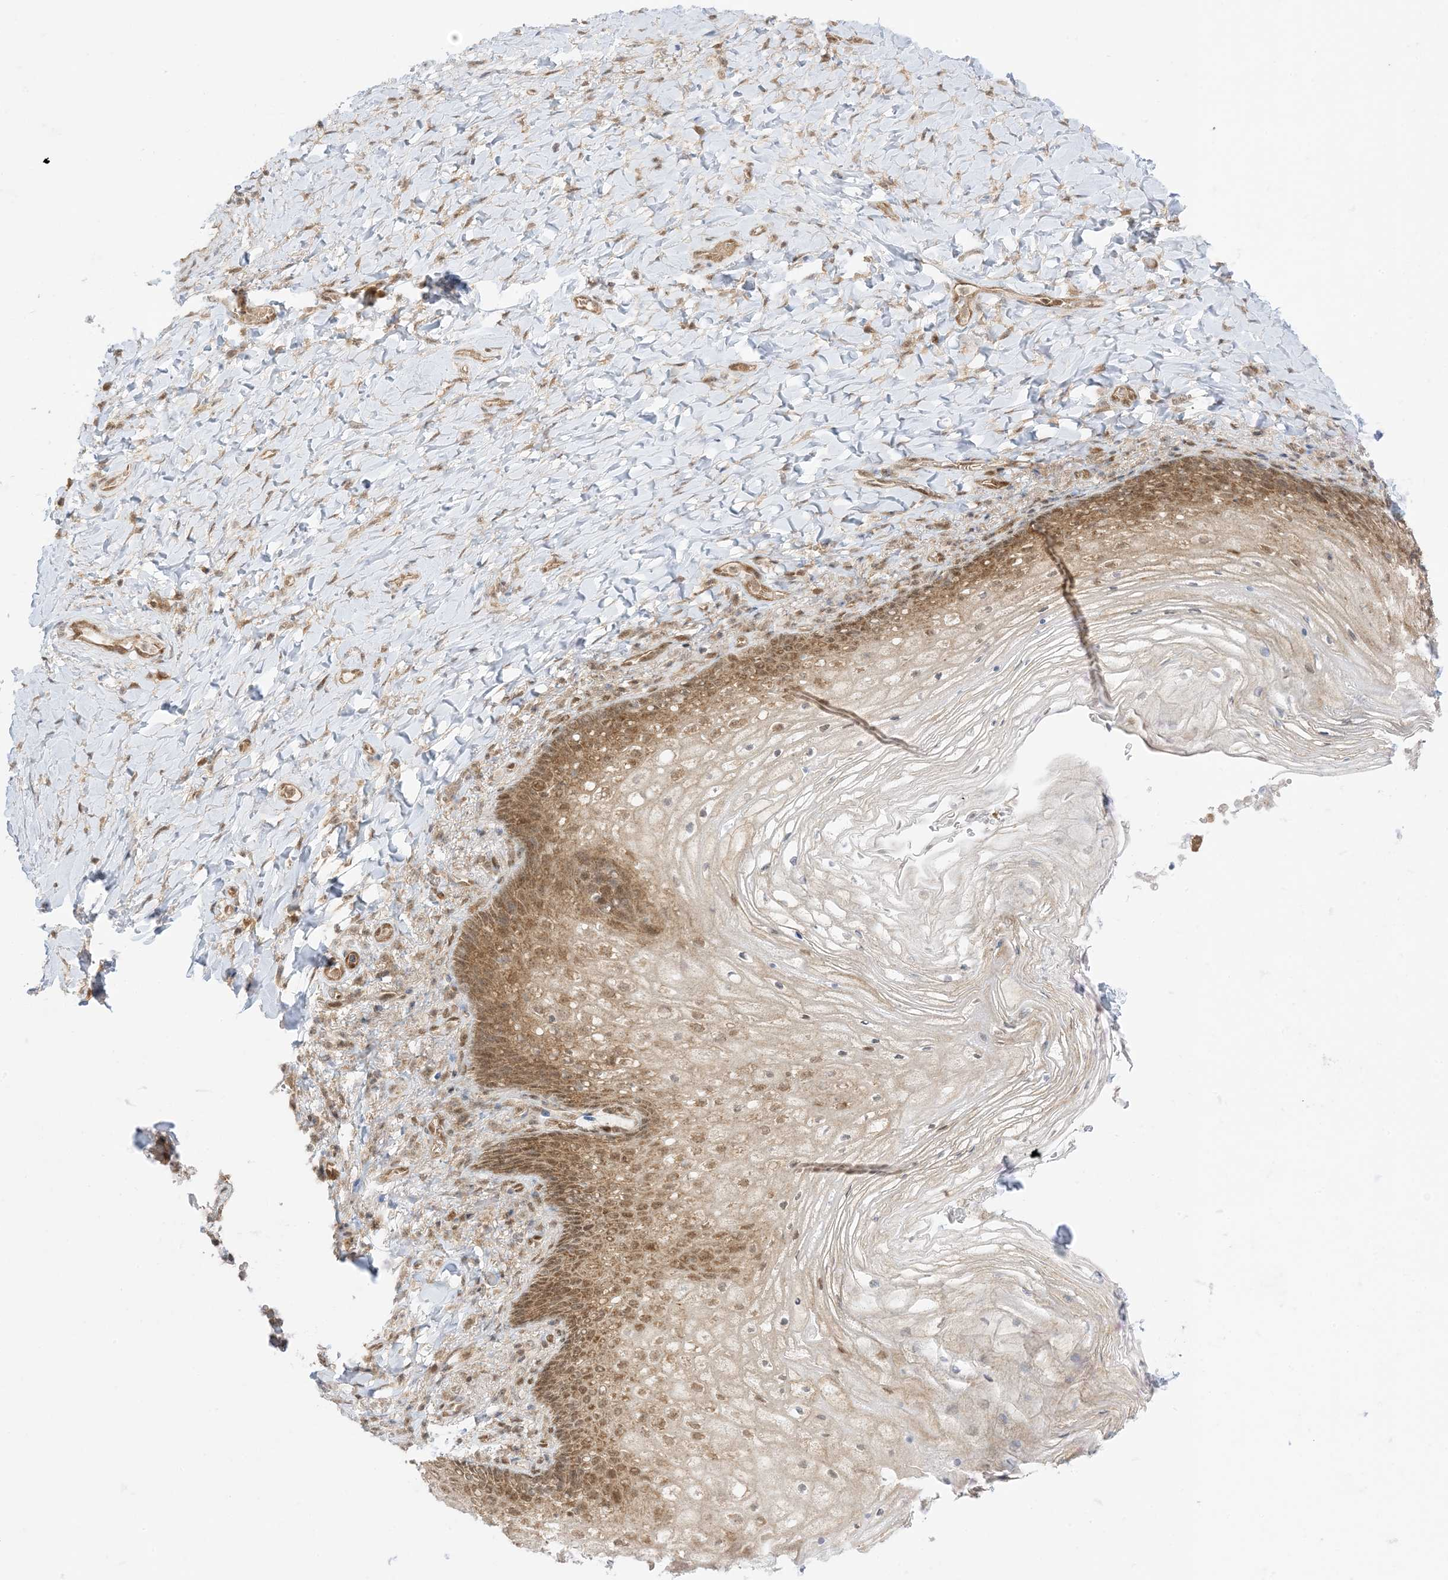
{"staining": {"intensity": "moderate", "quantity": "25%-75%", "location": "cytoplasmic/membranous,nuclear"}, "tissue": "vagina", "cell_type": "Squamous epithelial cells", "image_type": "normal", "snomed": [{"axis": "morphology", "description": "Normal tissue, NOS"}, {"axis": "topography", "description": "Vagina"}], "caption": "Immunohistochemical staining of benign human vagina displays 25%-75% levels of moderate cytoplasmic/membranous,nuclear protein expression in approximately 25%-75% of squamous epithelial cells. Nuclei are stained in blue.", "gene": "PTPA", "patient": {"sex": "female", "age": 60}}